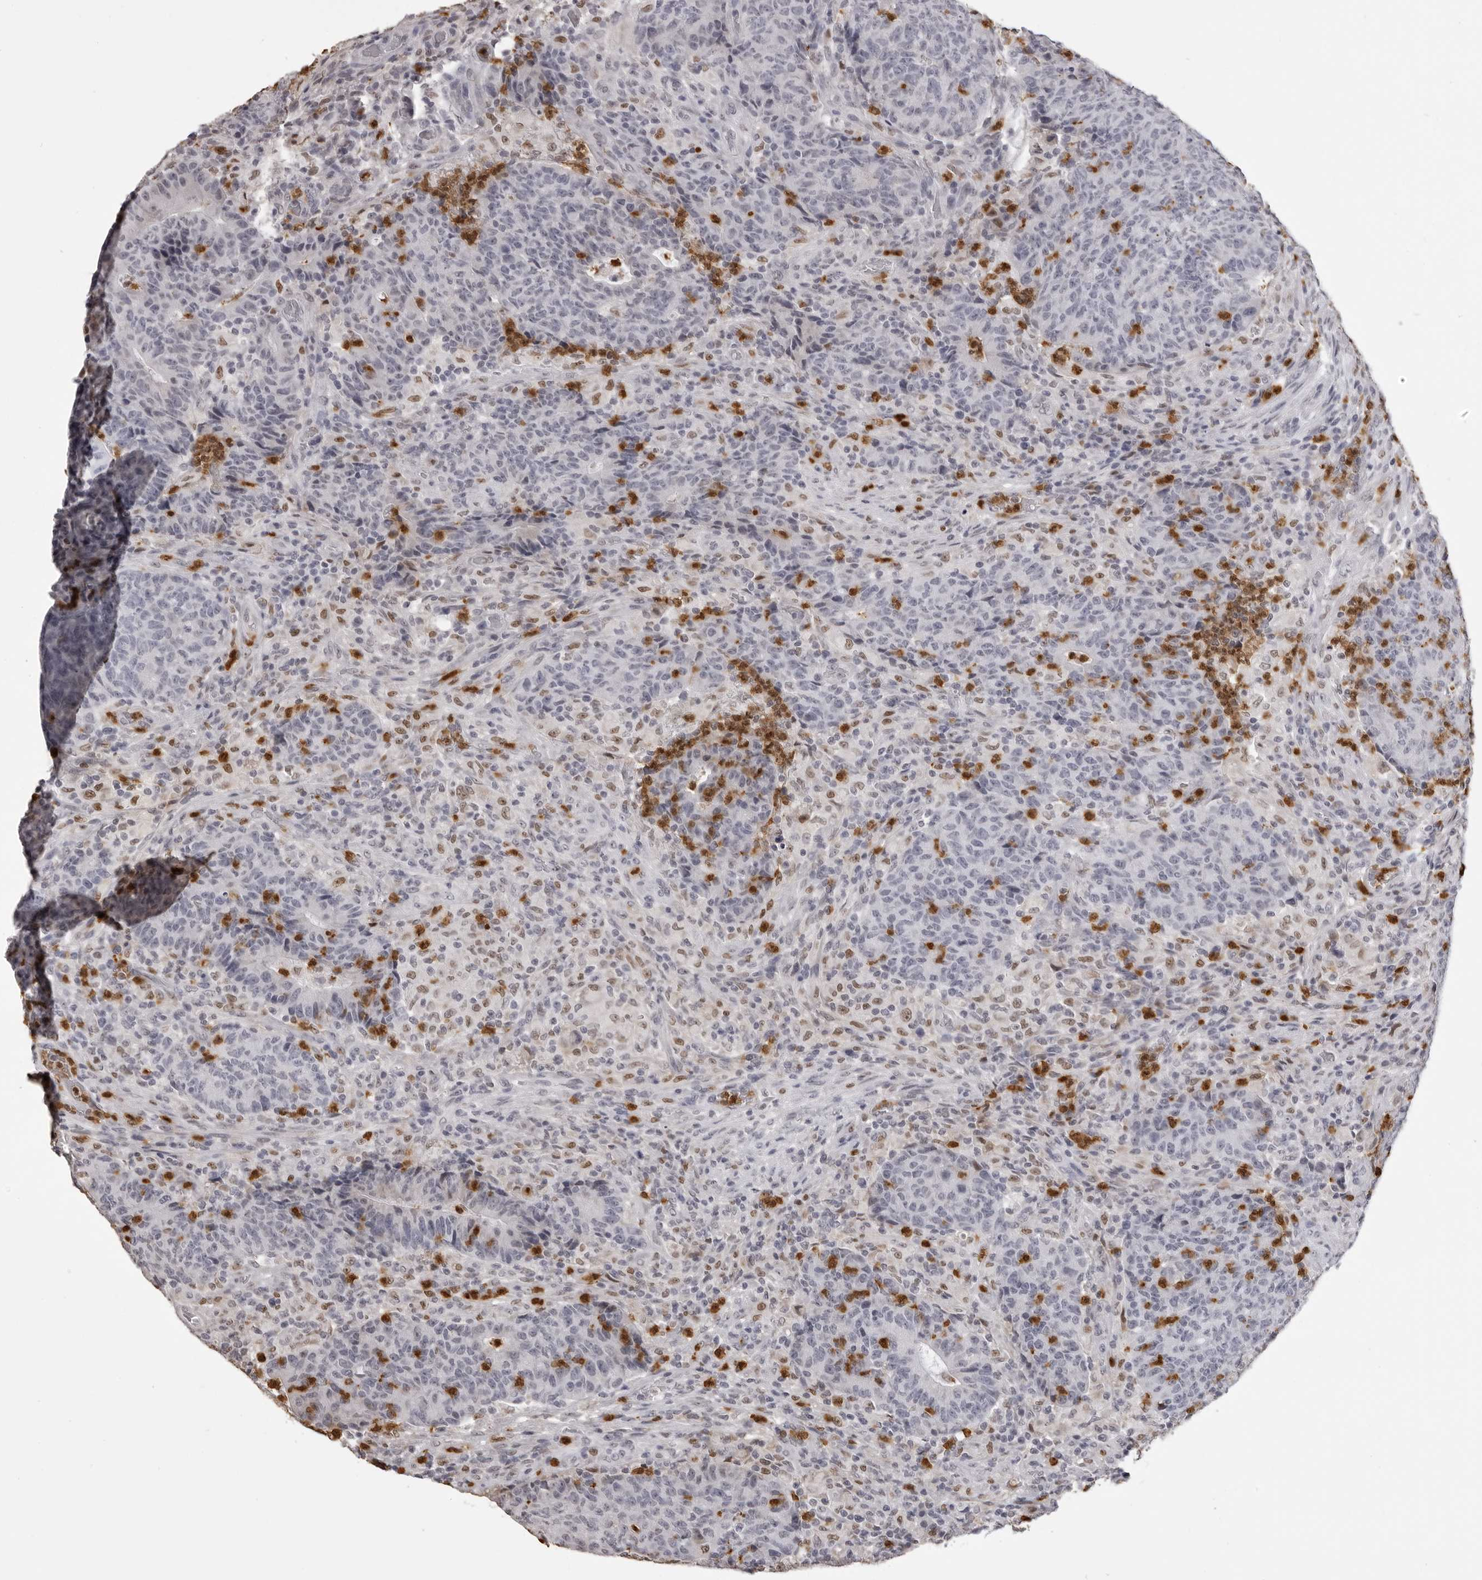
{"staining": {"intensity": "negative", "quantity": "none", "location": "none"}, "tissue": "colorectal cancer", "cell_type": "Tumor cells", "image_type": "cancer", "snomed": [{"axis": "morphology", "description": "Adenocarcinoma, NOS"}, {"axis": "topography", "description": "Colon"}], "caption": "The micrograph shows no staining of tumor cells in colorectal cancer (adenocarcinoma).", "gene": "IL31", "patient": {"sex": "female", "age": 75}}